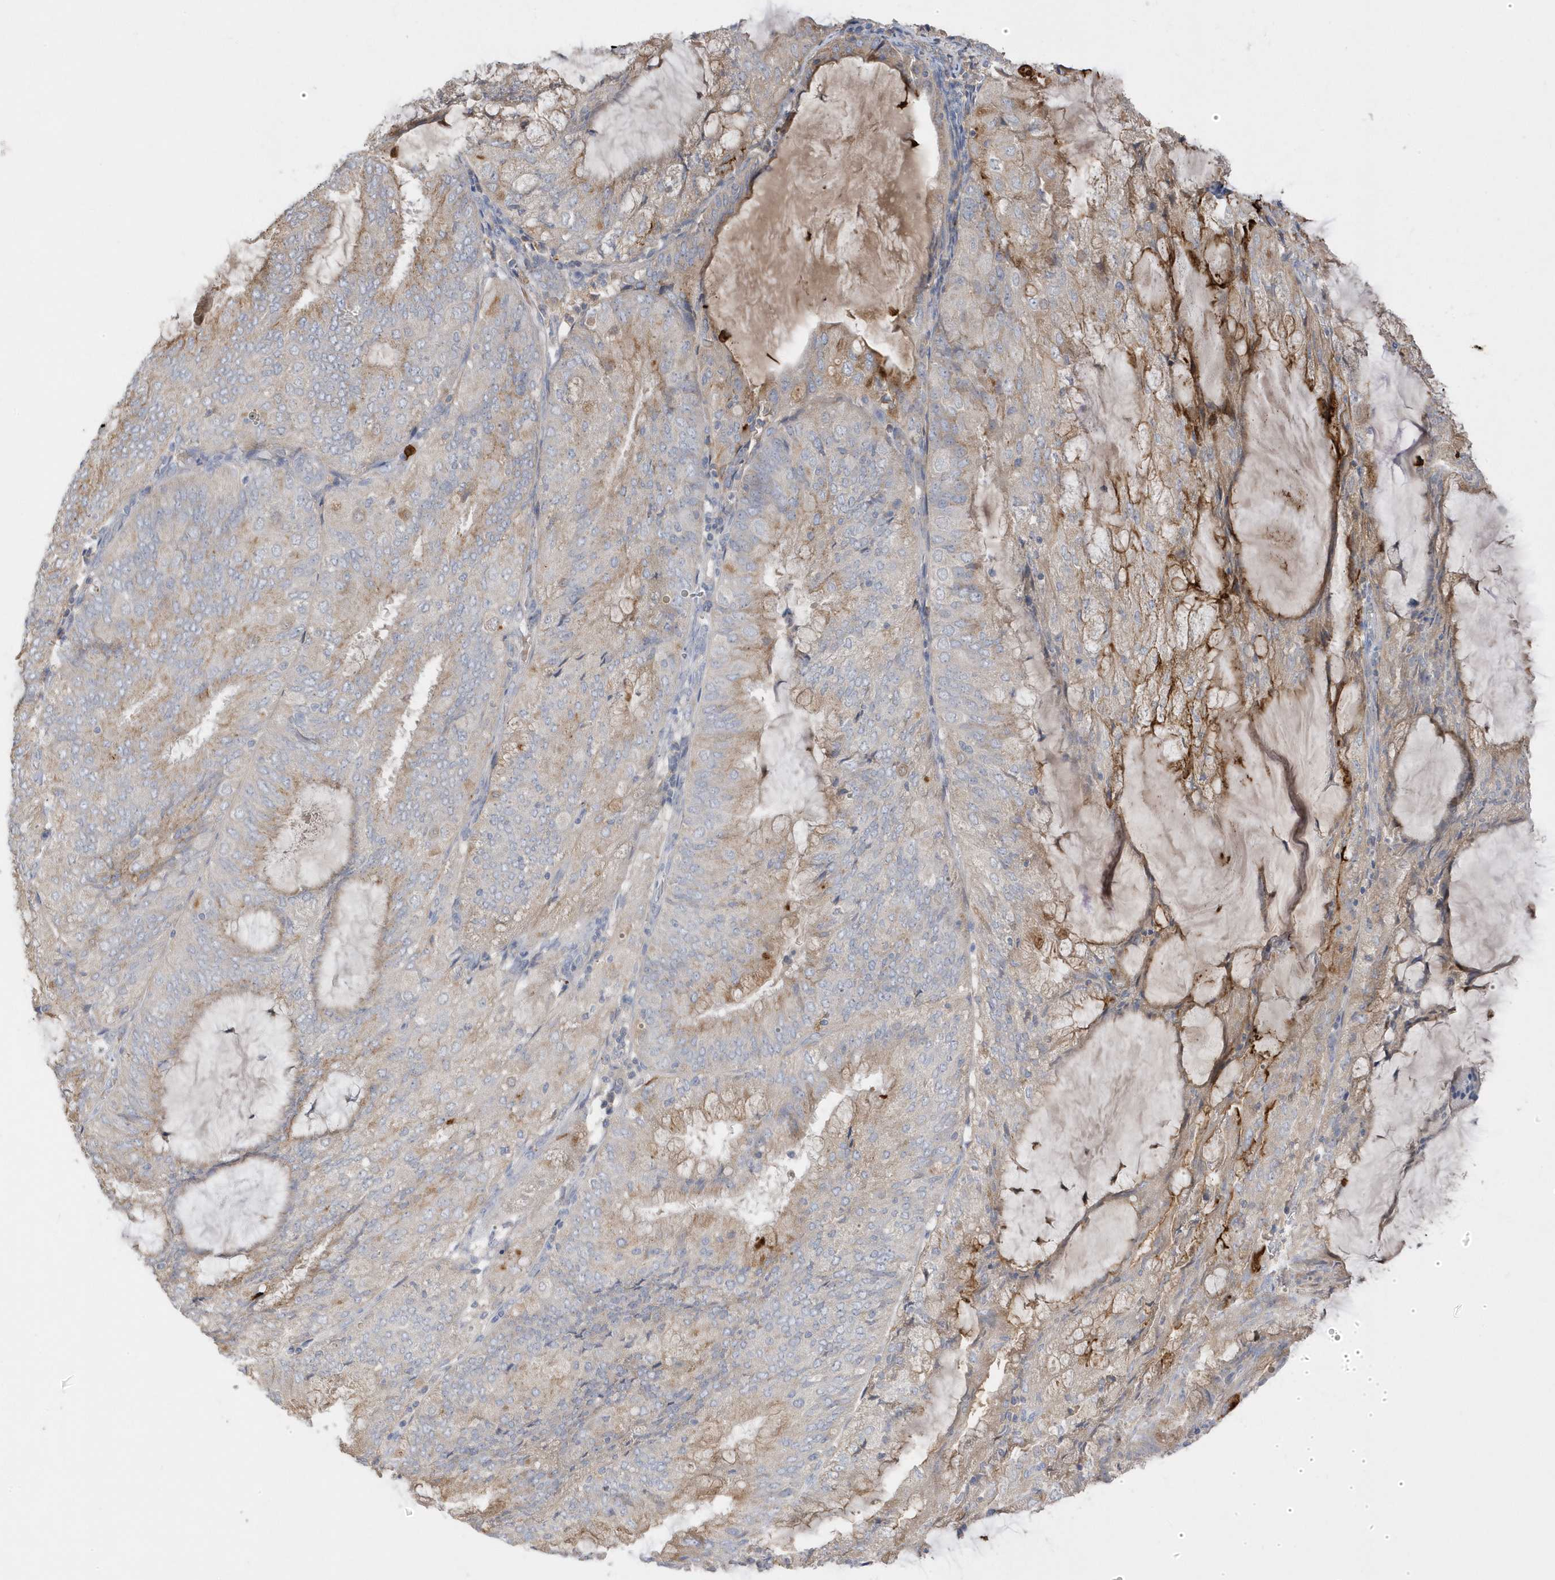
{"staining": {"intensity": "moderate", "quantity": "<25%", "location": "cytoplasmic/membranous"}, "tissue": "endometrial cancer", "cell_type": "Tumor cells", "image_type": "cancer", "snomed": [{"axis": "morphology", "description": "Adenocarcinoma, NOS"}, {"axis": "topography", "description": "Endometrium"}], "caption": "Moderate cytoplasmic/membranous expression for a protein is present in about <25% of tumor cells of endometrial adenocarcinoma using IHC.", "gene": "DPP9", "patient": {"sex": "female", "age": 81}}